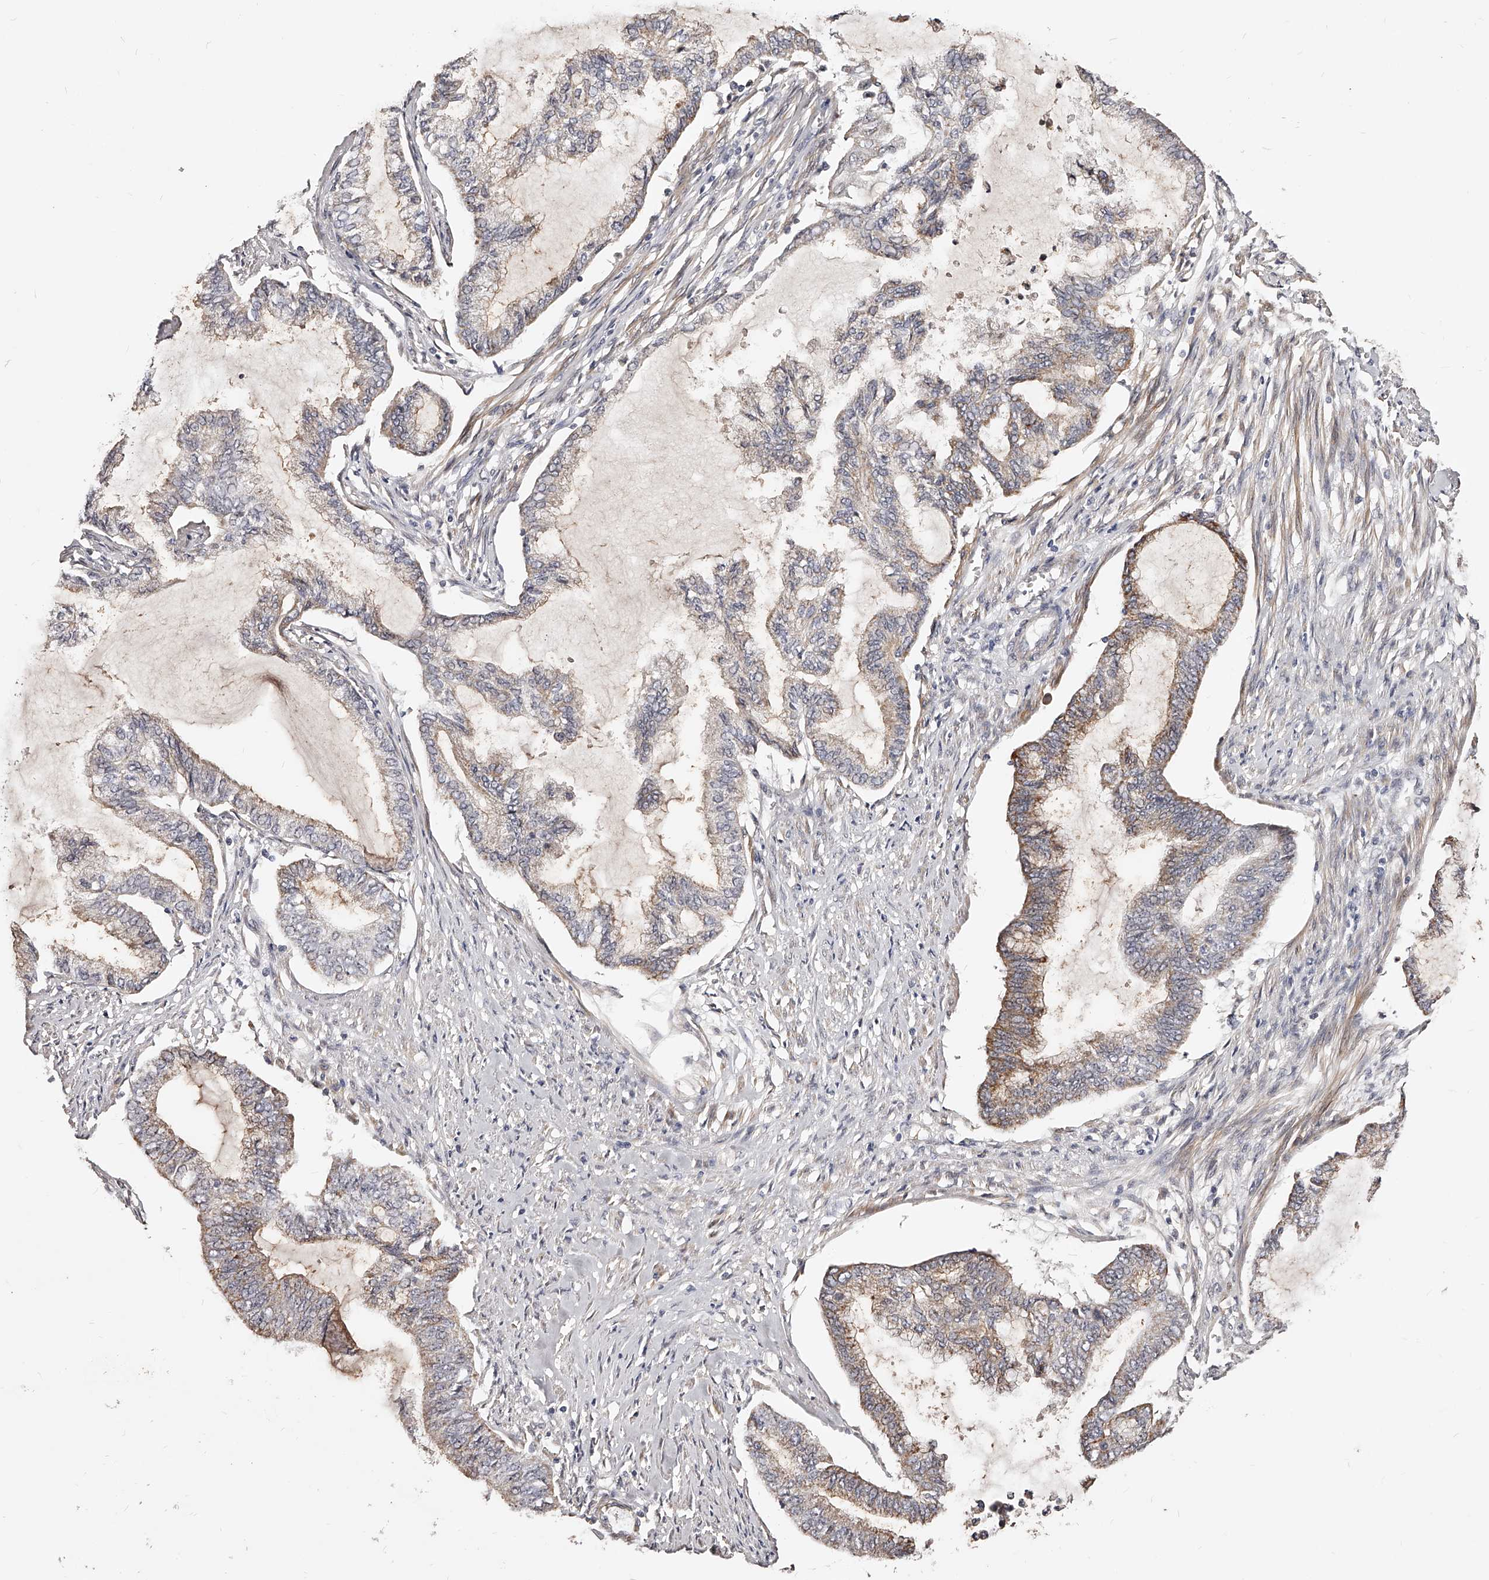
{"staining": {"intensity": "moderate", "quantity": "<25%", "location": "cytoplasmic/membranous"}, "tissue": "endometrial cancer", "cell_type": "Tumor cells", "image_type": "cancer", "snomed": [{"axis": "morphology", "description": "Adenocarcinoma, NOS"}, {"axis": "topography", "description": "Endometrium"}], "caption": "Adenocarcinoma (endometrial) stained for a protein shows moderate cytoplasmic/membranous positivity in tumor cells.", "gene": "ZNF502", "patient": {"sex": "female", "age": 86}}